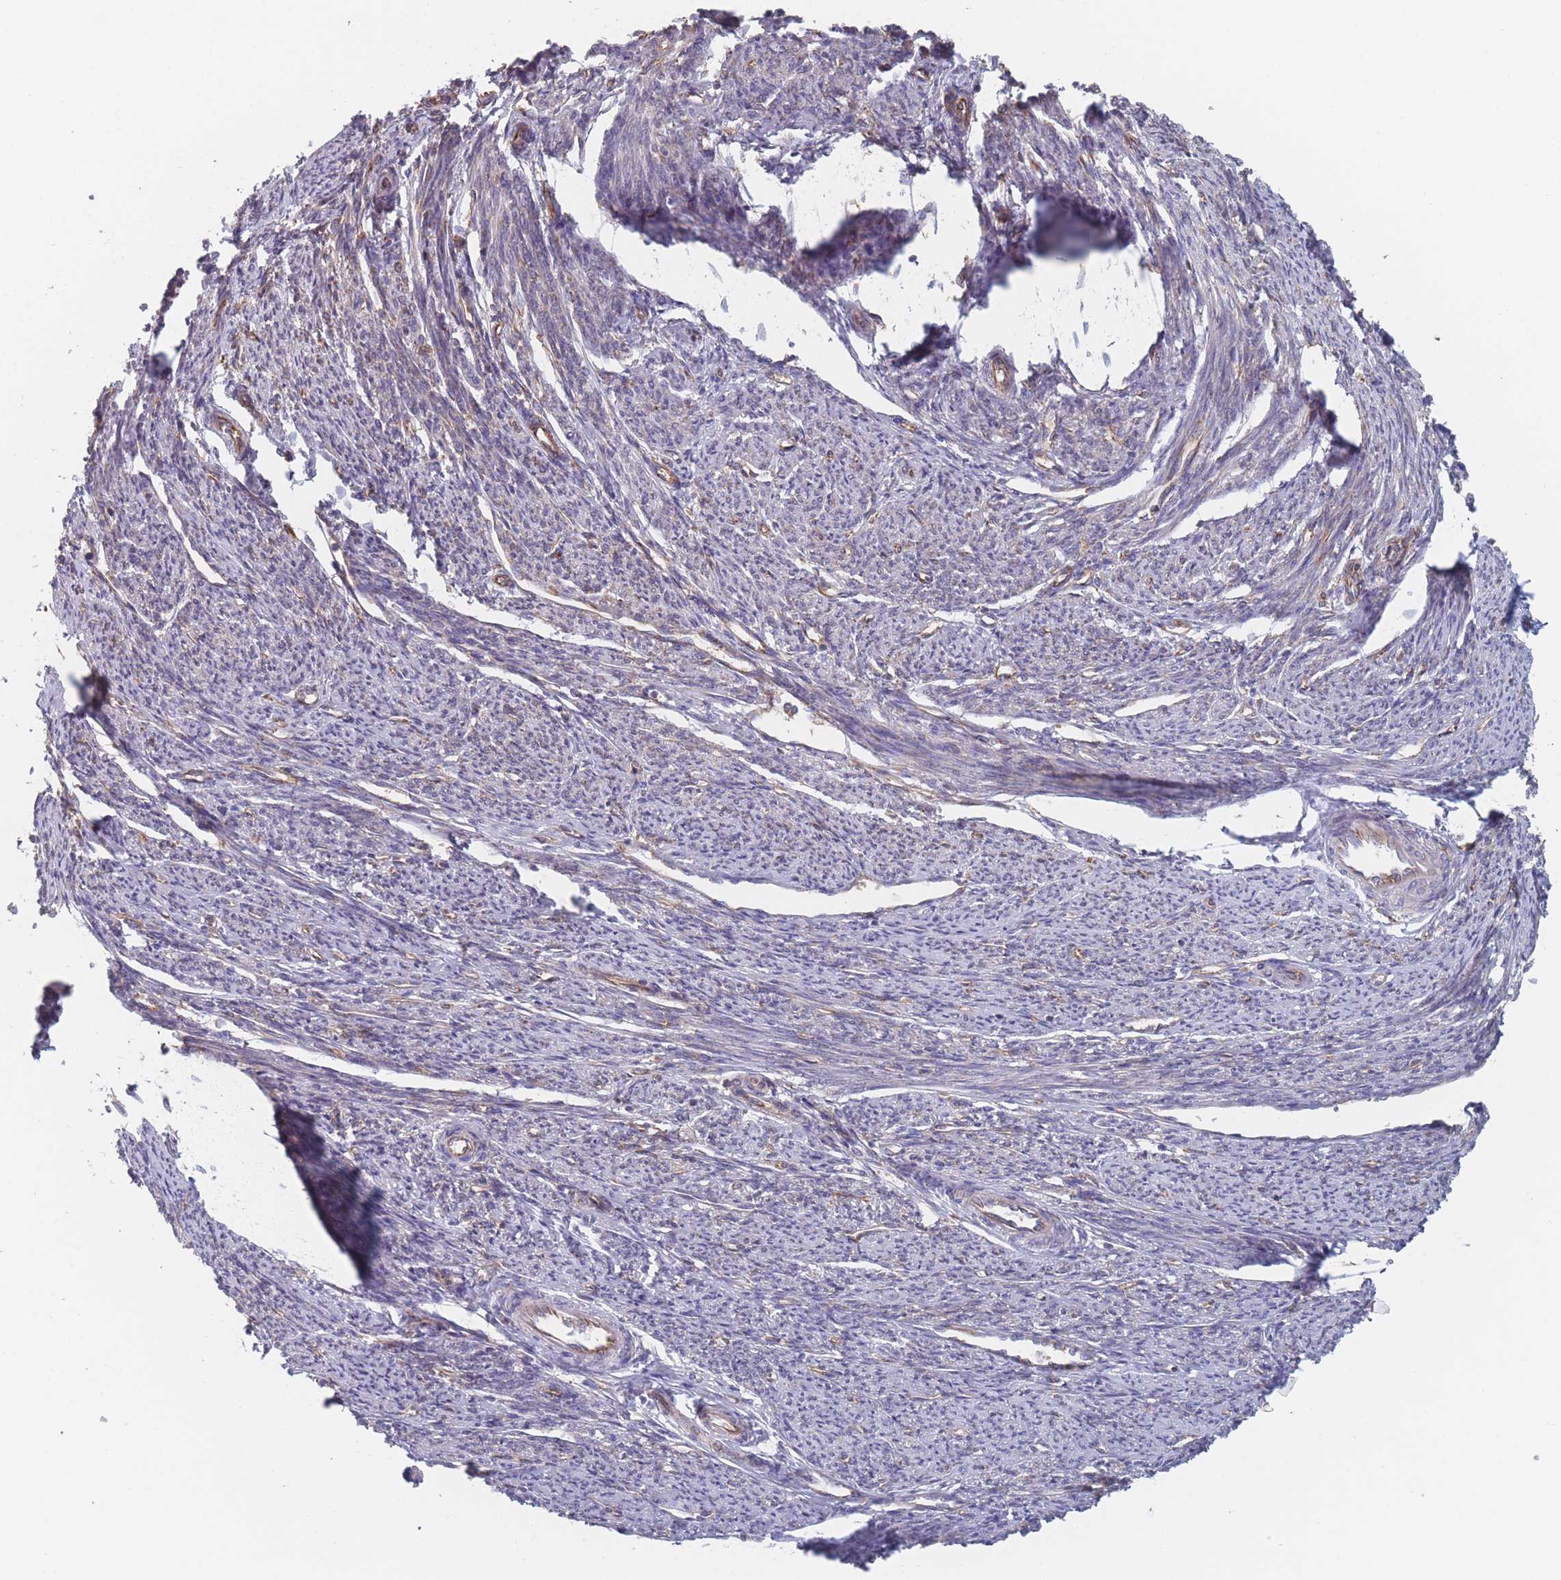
{"staining": {"intensity": "moderate", "quantity": "25%-75%", "location": "cytoplasmic/membranous"}, "tissue": "smooth muscle", "cell_type": "Smooth muscle cells", "image_type": "normal", "snomed": [{"axis": "morphology", "description": "Normal tissue, NOS"}, {"axis": "topography", "description": "Smooth muscle"}, {"axis": "topography", "description": "Uterus"}], "caption": "Protein staining displays moderate cytoplasmic/membranous positivity in approximately 25%-75% of smooth muscle cells in unremarkable smooth muscle. (DAB IHC with brightfield microscopy, high magnification).", "gene": "EEF1B2", "patient": {"sex": "female", "age": 59}}